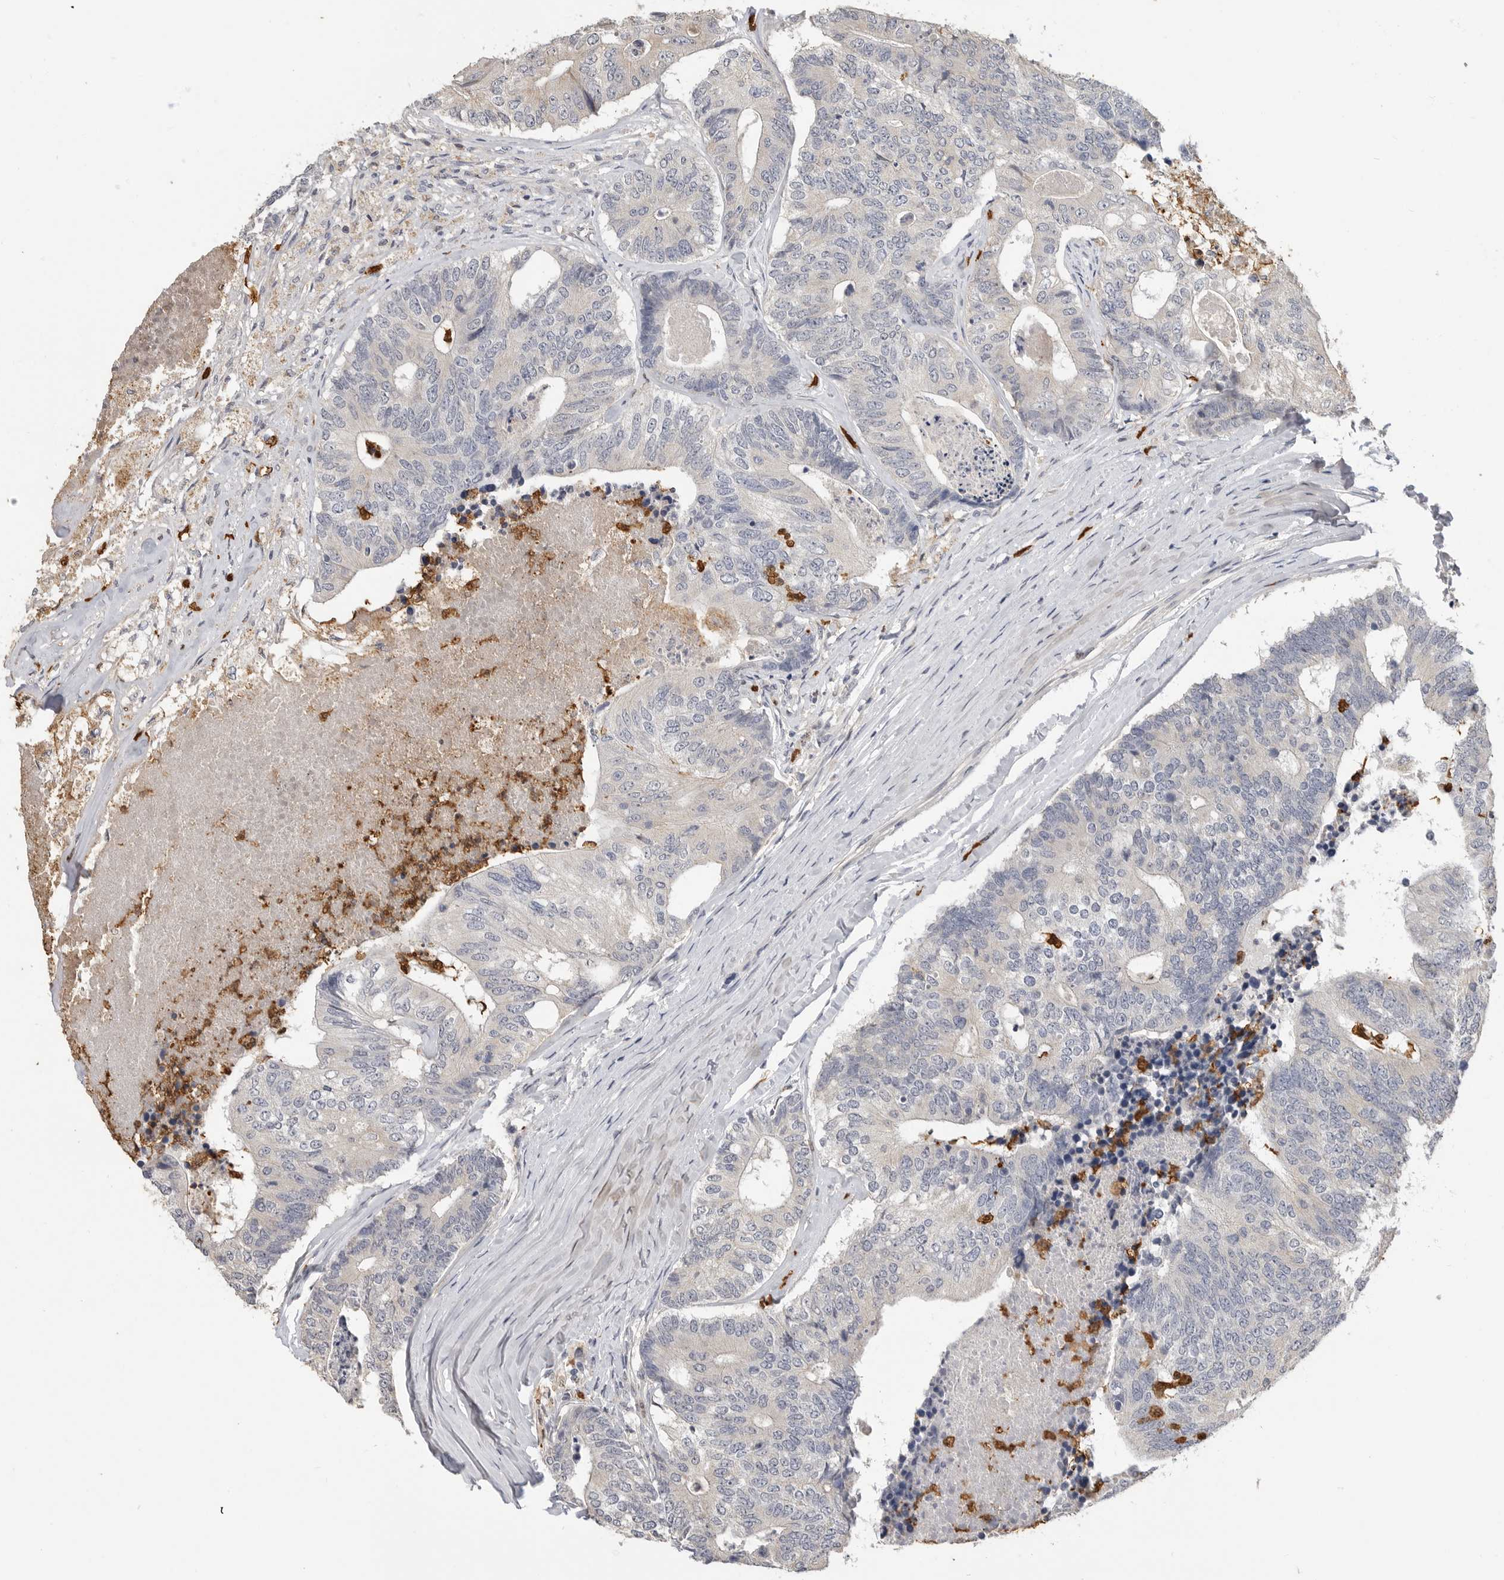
{"staining": {"intensity": "negative", "quantity": "none", "location": "none"}, "tissue": "colorectal cancer", "cell_type": "Tumor cells", "image_type": "cancer", "snomed": [{"axis": "morphology", "description": "Adenocarcinoma, NOS"}, {"axis": "topography", "description": "Colon"}], "caption": "Tumor cells show no significant staining in colorectal adenocarcinoma.", "gene": "LTBR", "patient": {"sex": "female", "age": 67}}